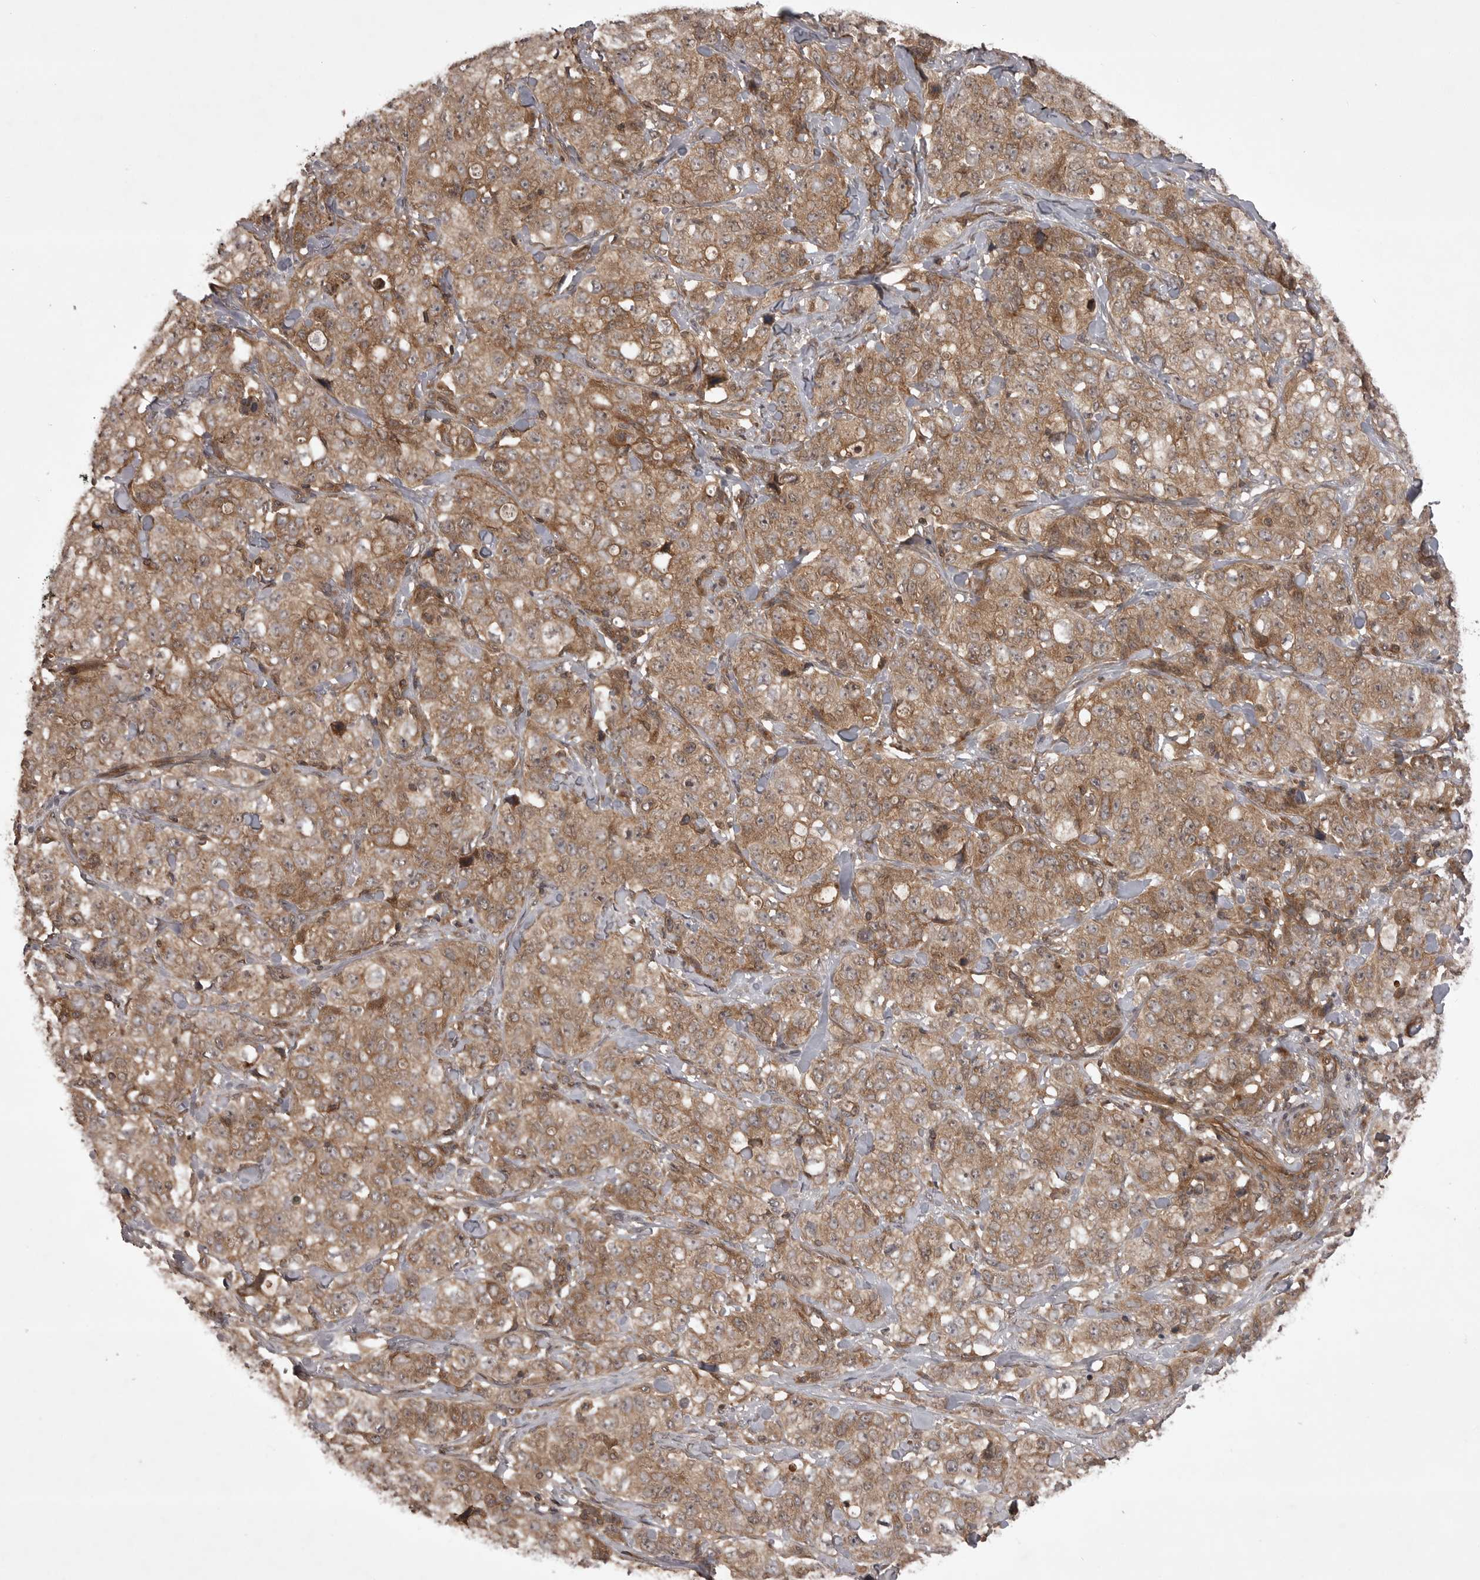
{"staining": {"intensity": "moderate", "quantity": ">75%", "location": "cytoplasmic/membranous"}, "tissue": "stomach cancer", "cell_type": "Tumor cells", "image_type": "cancer", "snomed": [{"axis": "morphology", "description": "Adenocarcinoma, NOS"}, {"axis": "topography", "description": "Stomach"}], "caption": "Adenocarcinoma (stomach) was stained to show a protein in brown. There is medium levels of moderate cytoplasmic/membranous expression in approximately >75% of tumor cells.", "gene": "STK24", "patient": {"sex": "male", "age": 48}}